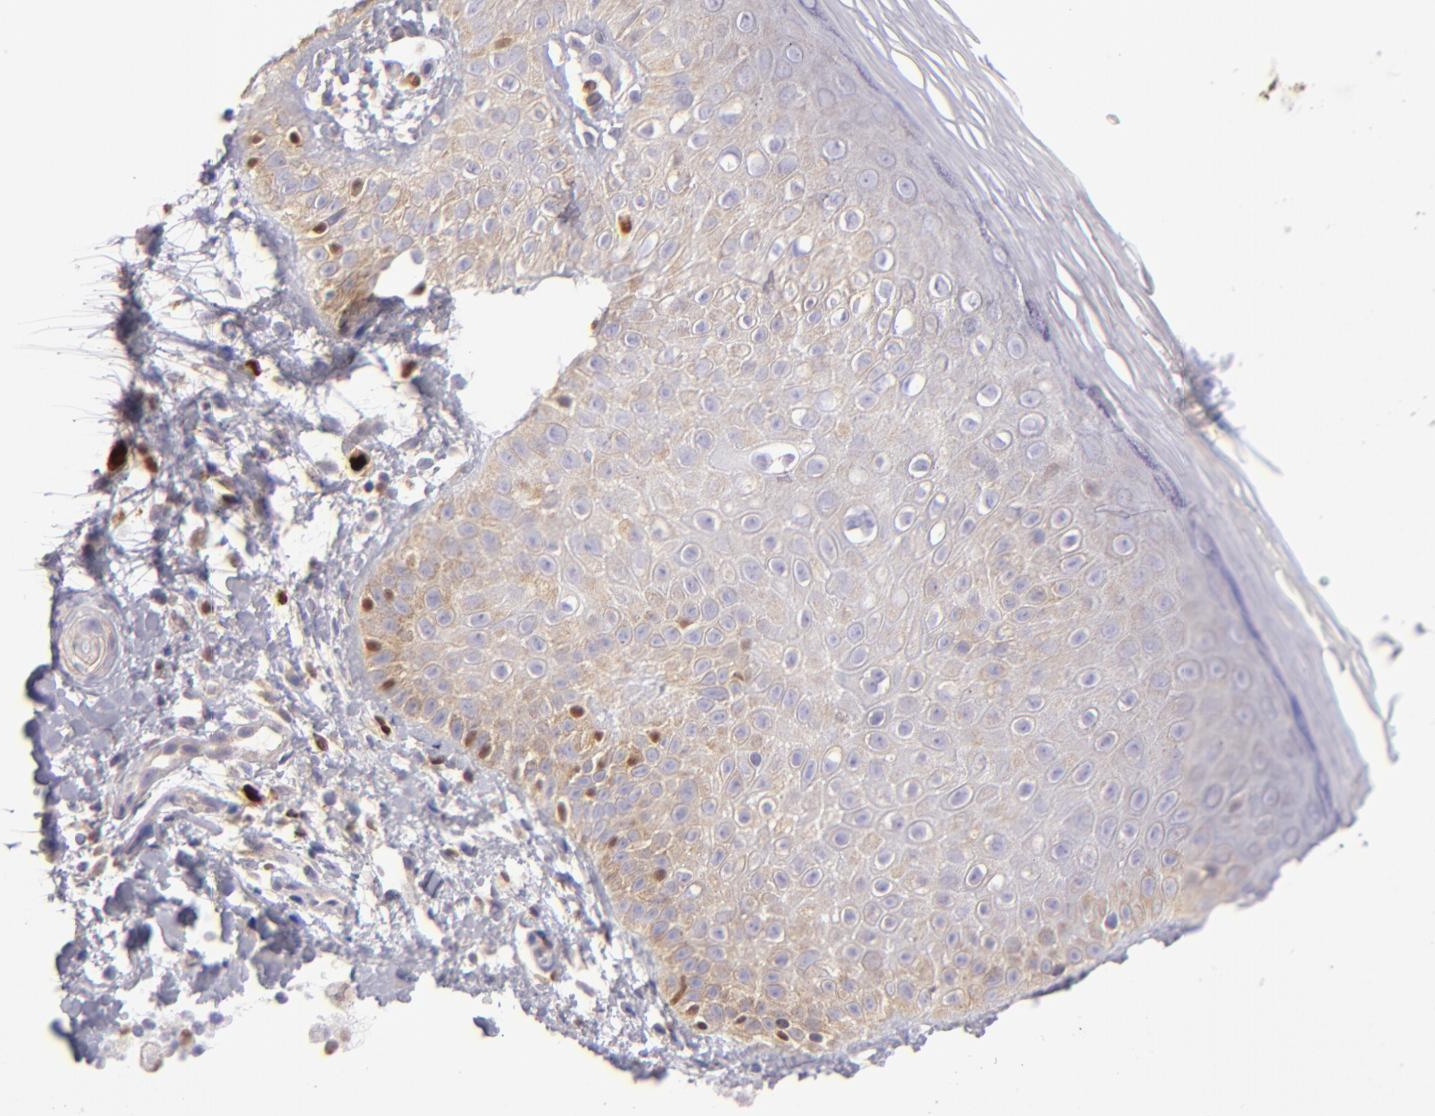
{"staining": {"intensity": "weak", "quantity": ">75%", "location": "cytoplasmic/membranous"}, "tissue": "skin", "cell_type": "Epidermal cells", "image_type": "normal", "snomed": [{"axis": "morphology", "description": "Normal tissue, NOS"}, {"axis": "morphology", "description": "Inflammation, NOS"}, {"axis": "topography", "description": "Soft tissue"}, {"axis": "topography", "description": "Anal"}], "caption": "Unremarkable skin exhibits weak cytoplasmic/membranous staining in approximately >75% of epidermal cells, visualized by immunohistochemistry. The staining was performed using DAB (3,3'-diaminobenzidine) to visualize the protein expression in brown, while the nuclei were stained in blue with hematoxylin (Magnification: 20x).", "gene": "IRF8", "patient": {"sex": "female", "age": 15}}